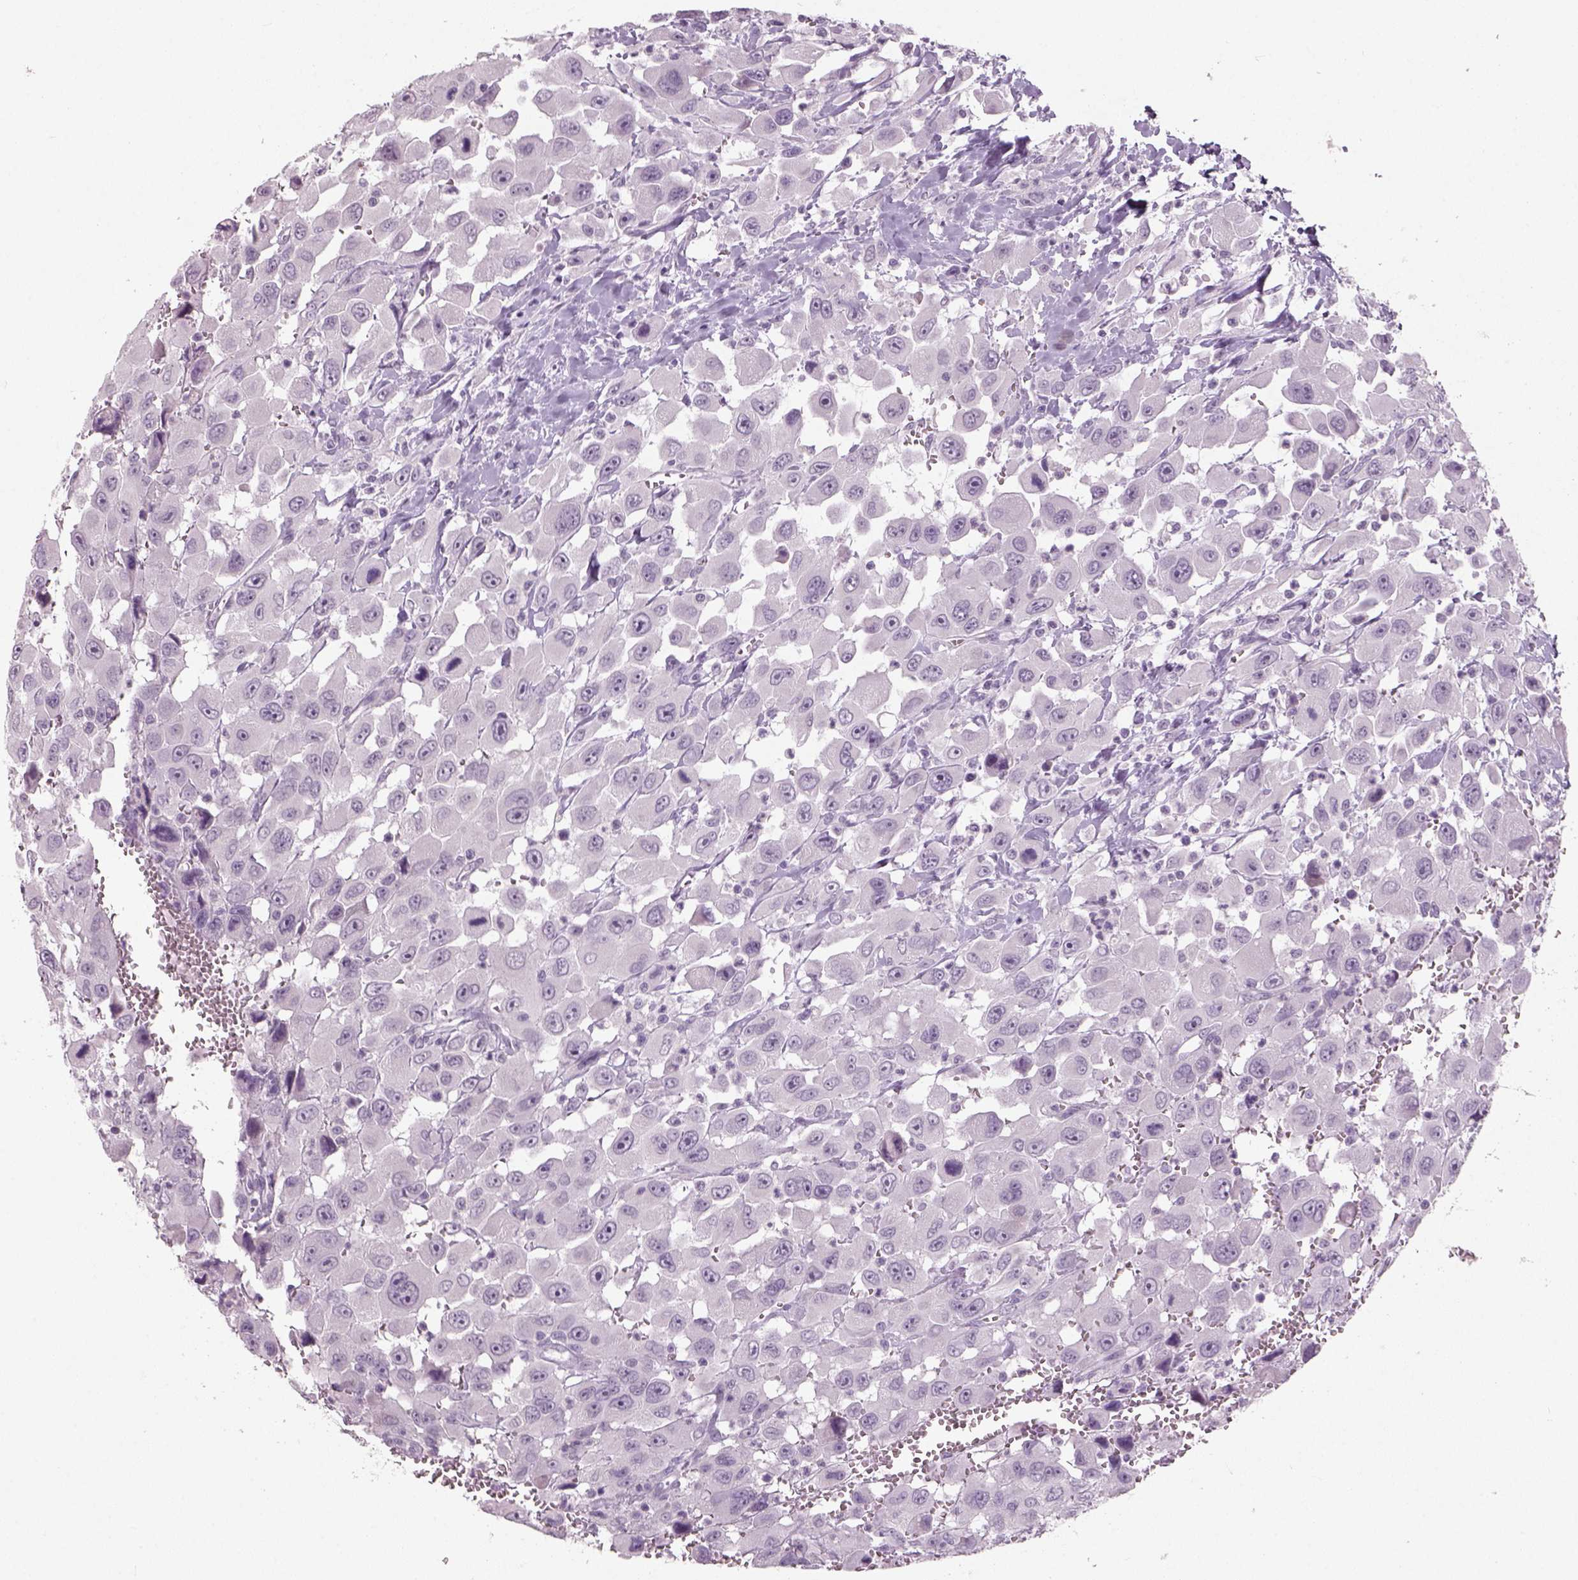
{"staining": {"intensity": "negative", "quantity": "none", "location": "none"}, "tissue": "head and neck cancer", "cell_type": "Tumor cells", "image_type": "cancer", "snomed": [{"axis": "morphology", "description": "Squamous cell carcinoma, NOS"}, {"axis": "morphology", "description": "Squamous cell carcinoma, metastatic, NOS"}, {"axis": "topography", "description": "Oral tissue"}, {"axis": "topography", "description": "Head-Neck"}], "caption": "Immunohistochemical staining of head and neck cancer (metastatic squamous cell carcinoma) reveals no significant staining in tumor cells. Nuclei are stained in blue.", "gene": "SLC6A2", "patient": {"sex": "female", "age": 85}}